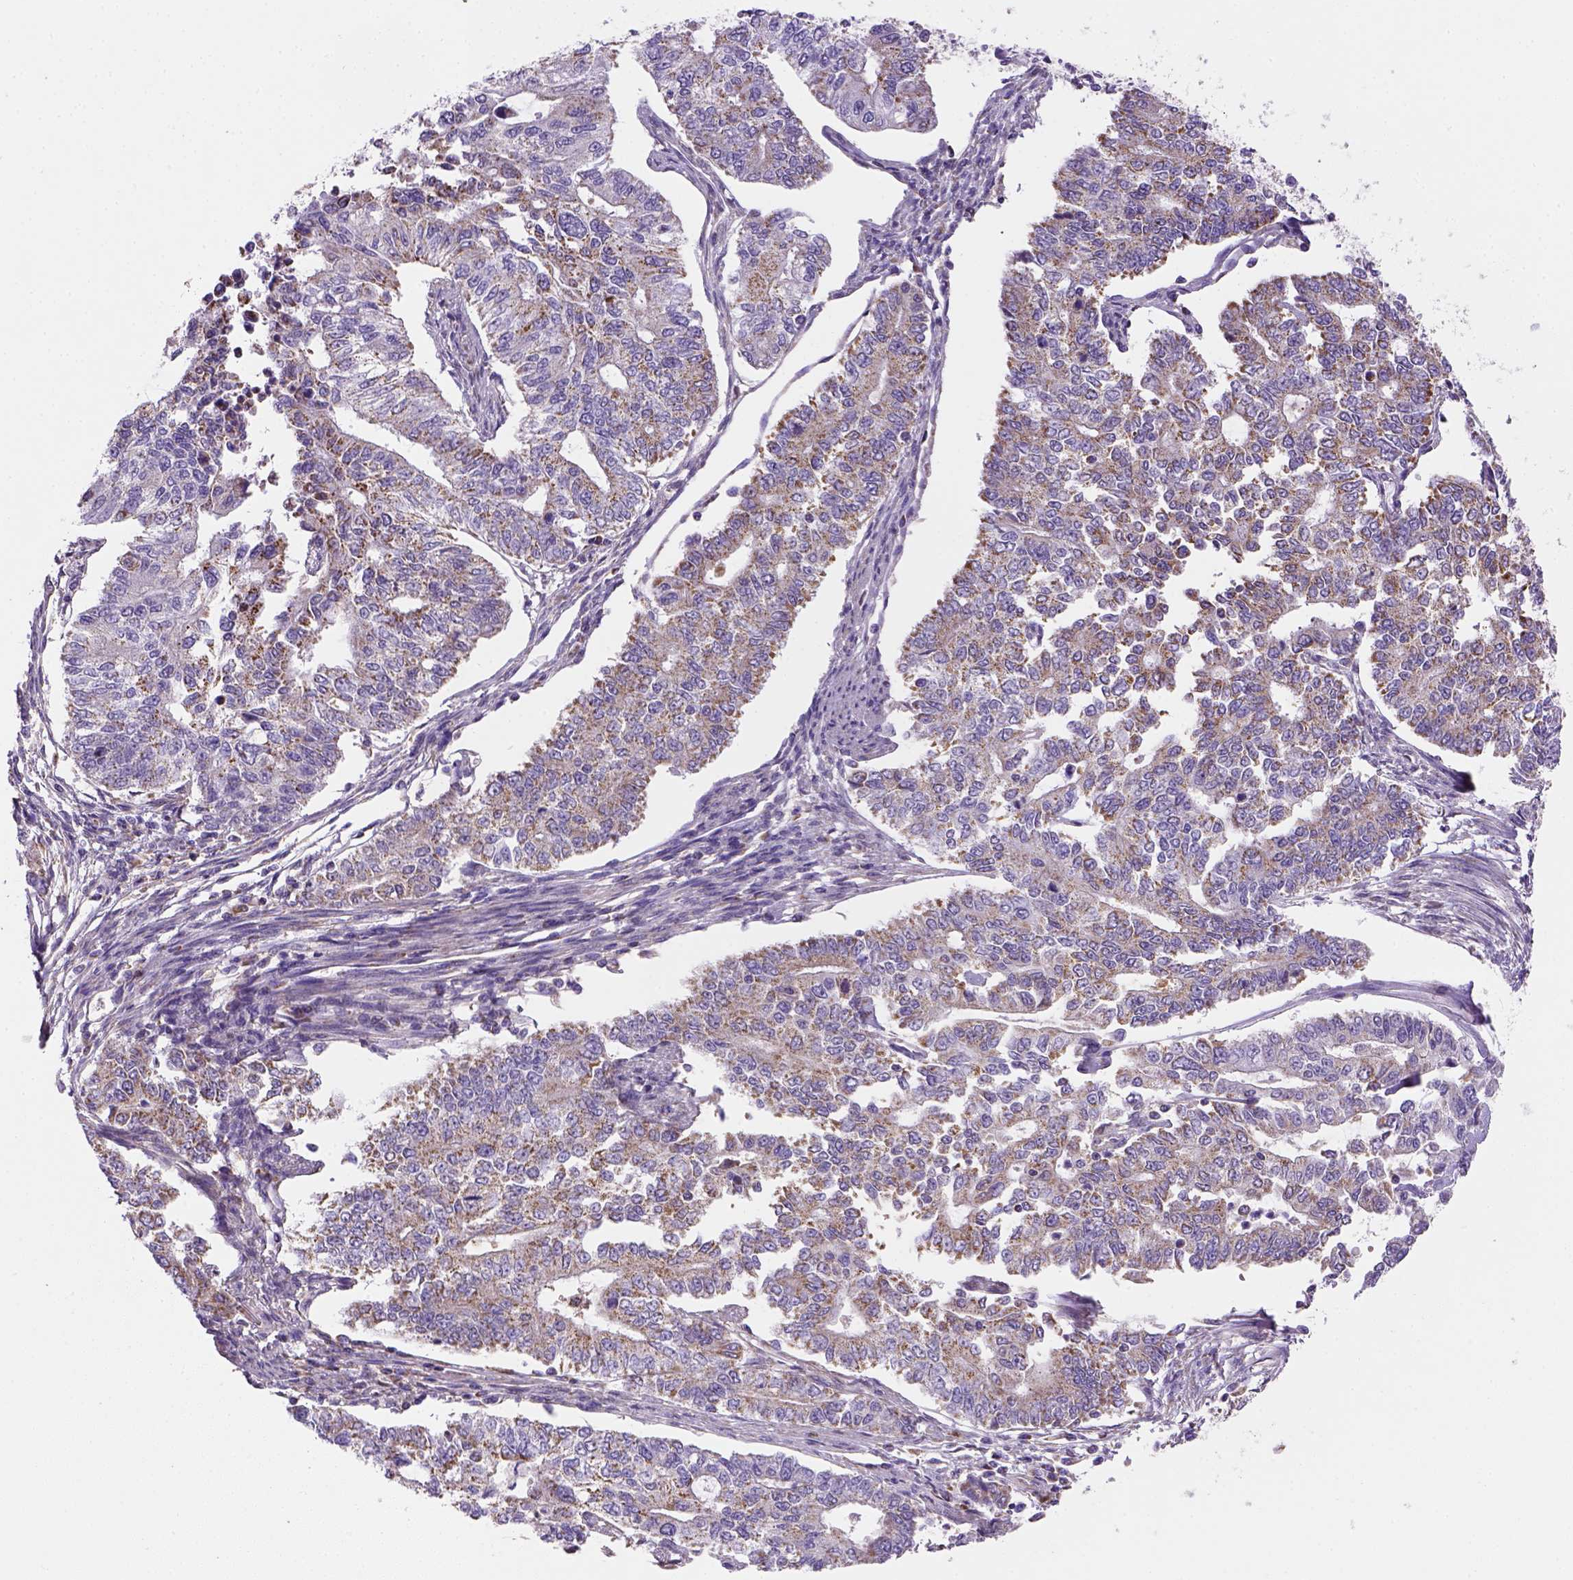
{"staining": {"intensity": "weak", "quantity": "25%-75%", "location": "cytoplasmic/membranous"}, "tissue": "endometrial cancer", "cell_type": "Tumor cells", "image_type": "cancer", "snomed": [{"axis": "morphology", "description": "Adenocarcinoma, NOS"}, {"axis": "topography", "description": "Uterus"}], "caption": "IHC (DAB (3,3'-diaminobenzidine)) staining of endometrial cancer shows weak cytoplasmic/membranous protein positivity in approximately 25%-75% of tumor cells.", "gene": "HTRA1", "patient": {"sex": "female", "age": 59}}